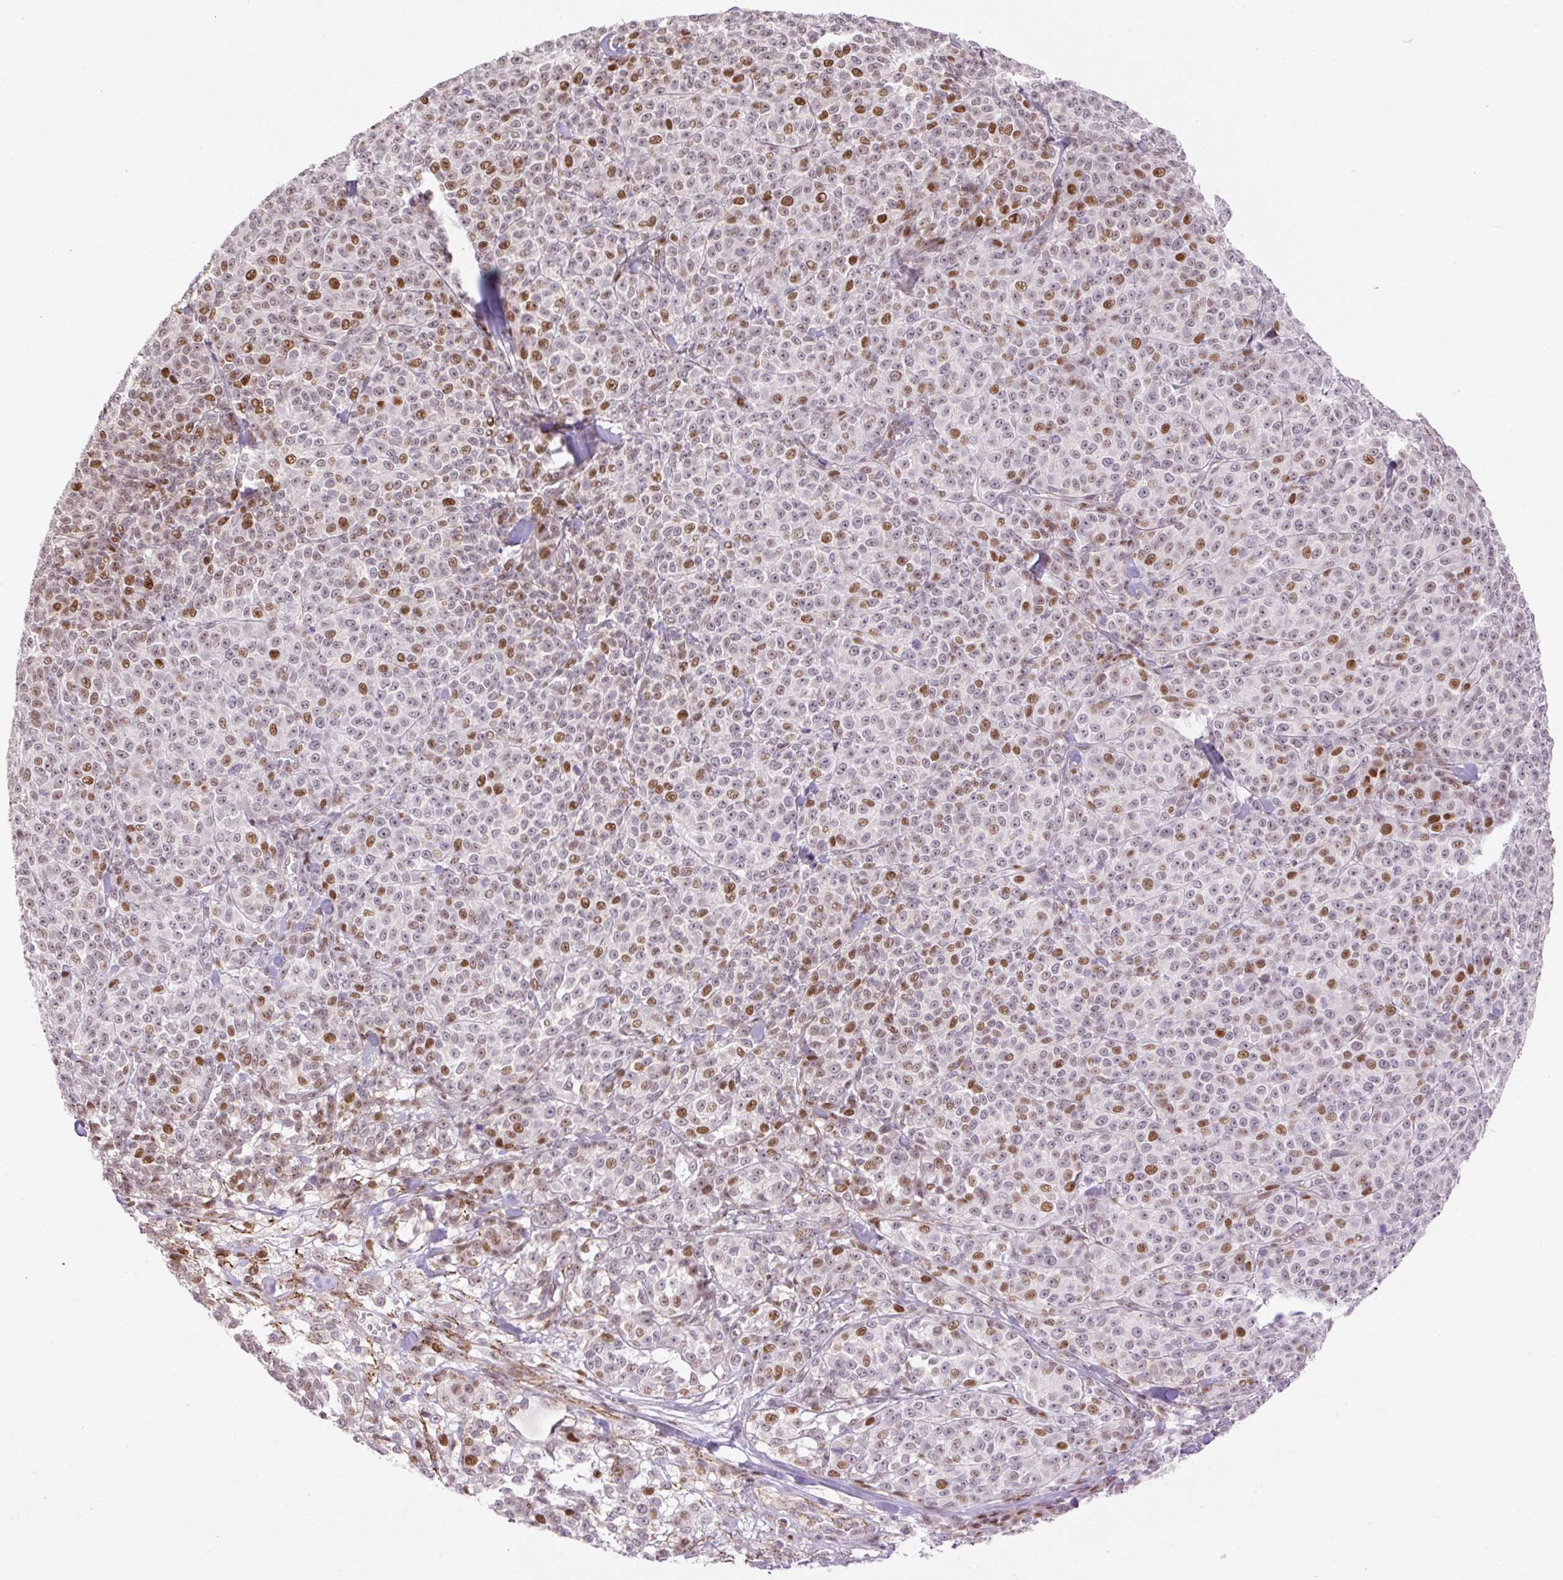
{"staining": {"intensity": "moderate", "quantity": "25%-75%", "location": "nuclear"}, "tissue": "melanoma", "cell_type": "Tumor cells", "image_type": "cancer", "snomed": [{"axis": "morphology", "description": "Normal tissue, NOS"}, {"axis": "morphology", "description": "Malignant melanoma, NOS"}, {"axis": "topography", "description": "Skin"}], "caption": "Immunohistochemical staining of human malignant melanoma displays medium levels of moderate nuclear expression in about 25%-75% of tumor cells. The protein of interest is shown in brown color, while the nuclei are stained blue.", "gene": "RIPPLY3", "patient": {"sex": "female", "age": 34}}